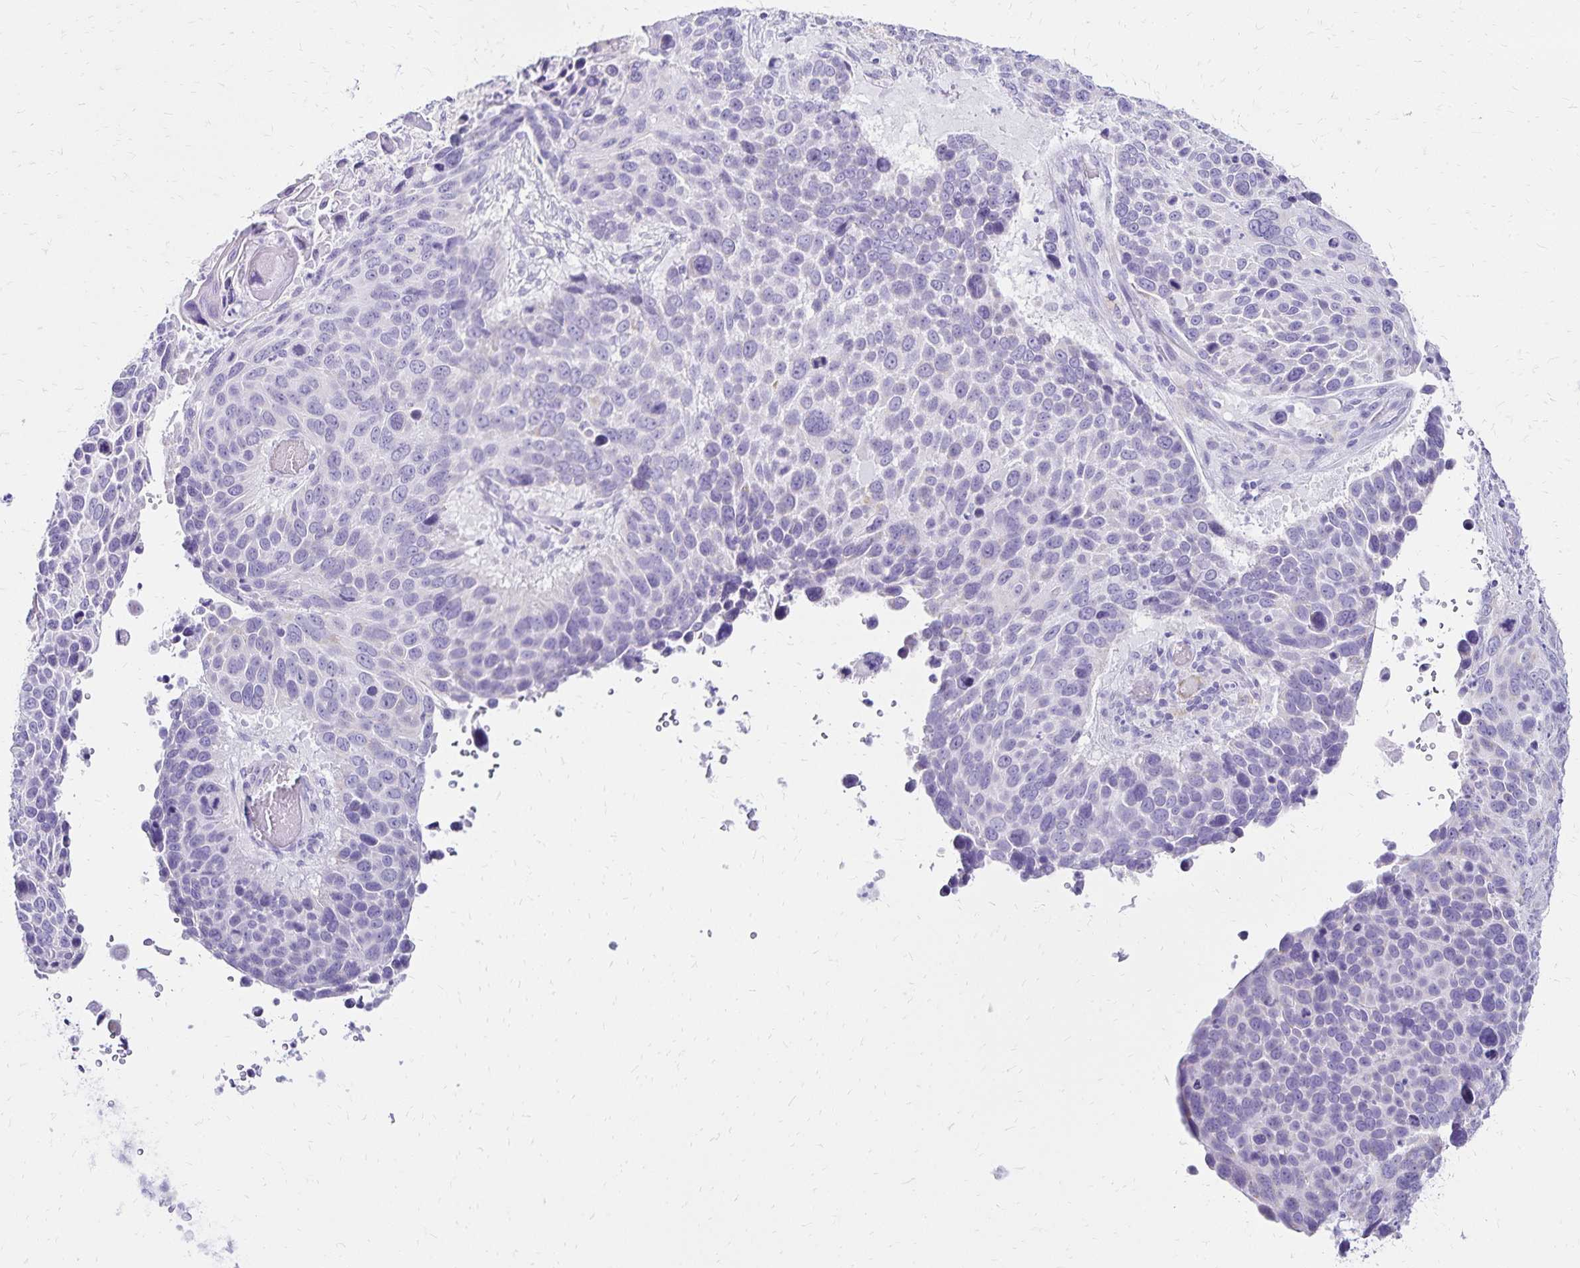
{"staining": {"intensity": "negative", "quantity": "none", "location": "none"}, "tissue": "lung cancer", "cell_type": "Tumor cells", "image_type": "cancer", "snomed": [{"axis": "morphology", "description": "Squamous cell carcinoma, NOS"}, {"axis": "topography", "description": "Lung"}], "caption": "IHC photomicrograph of human lung cancer stained for a protein (brown), which shows no expression in tumor cells.", "gene": "LIN28B", "patient": {"sex": "male", "age": 68}}